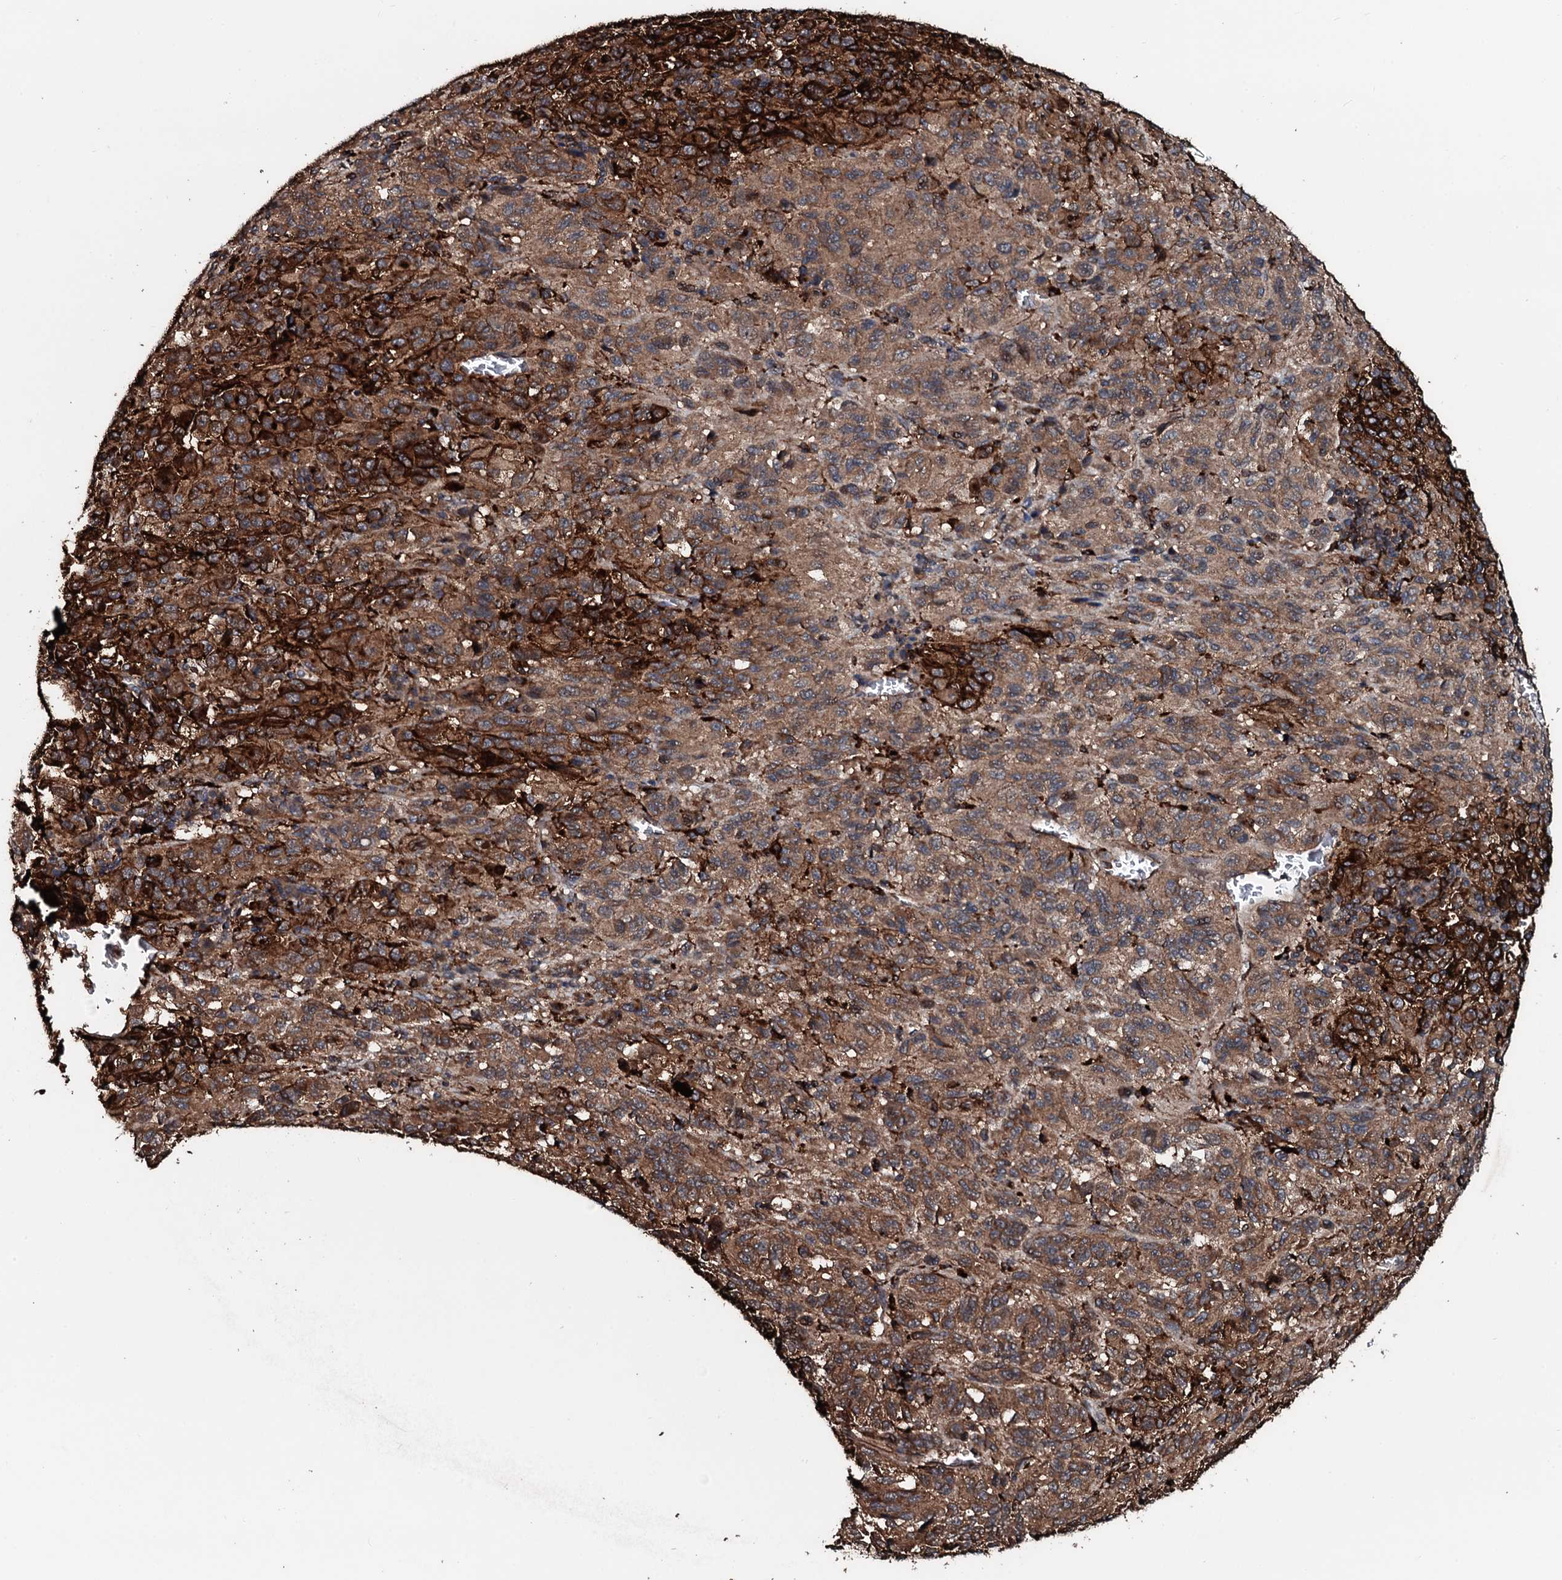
{"staining": {"intensity": "moderate", "quantity": ">75%", "location": "cytoplasmic/membranous"}, "tissue": "melanoma", "cell_type": "Tumor cells", "image_type": "cancer", "snomed": [{"axis": "morphology", "description": "Malignant melanoma, Metastatic site"}, {"axis": "topography", "description": "Lung"}], "caption": "Malignant melanoma (metastatic site) stained with DAB IHC reveals medium levels of moderate cytoplasmic/membranous staining in approximately >75% of tumor cells.", "gene": "TPGS2", "patient": {"sex": "male", "age": 64}}